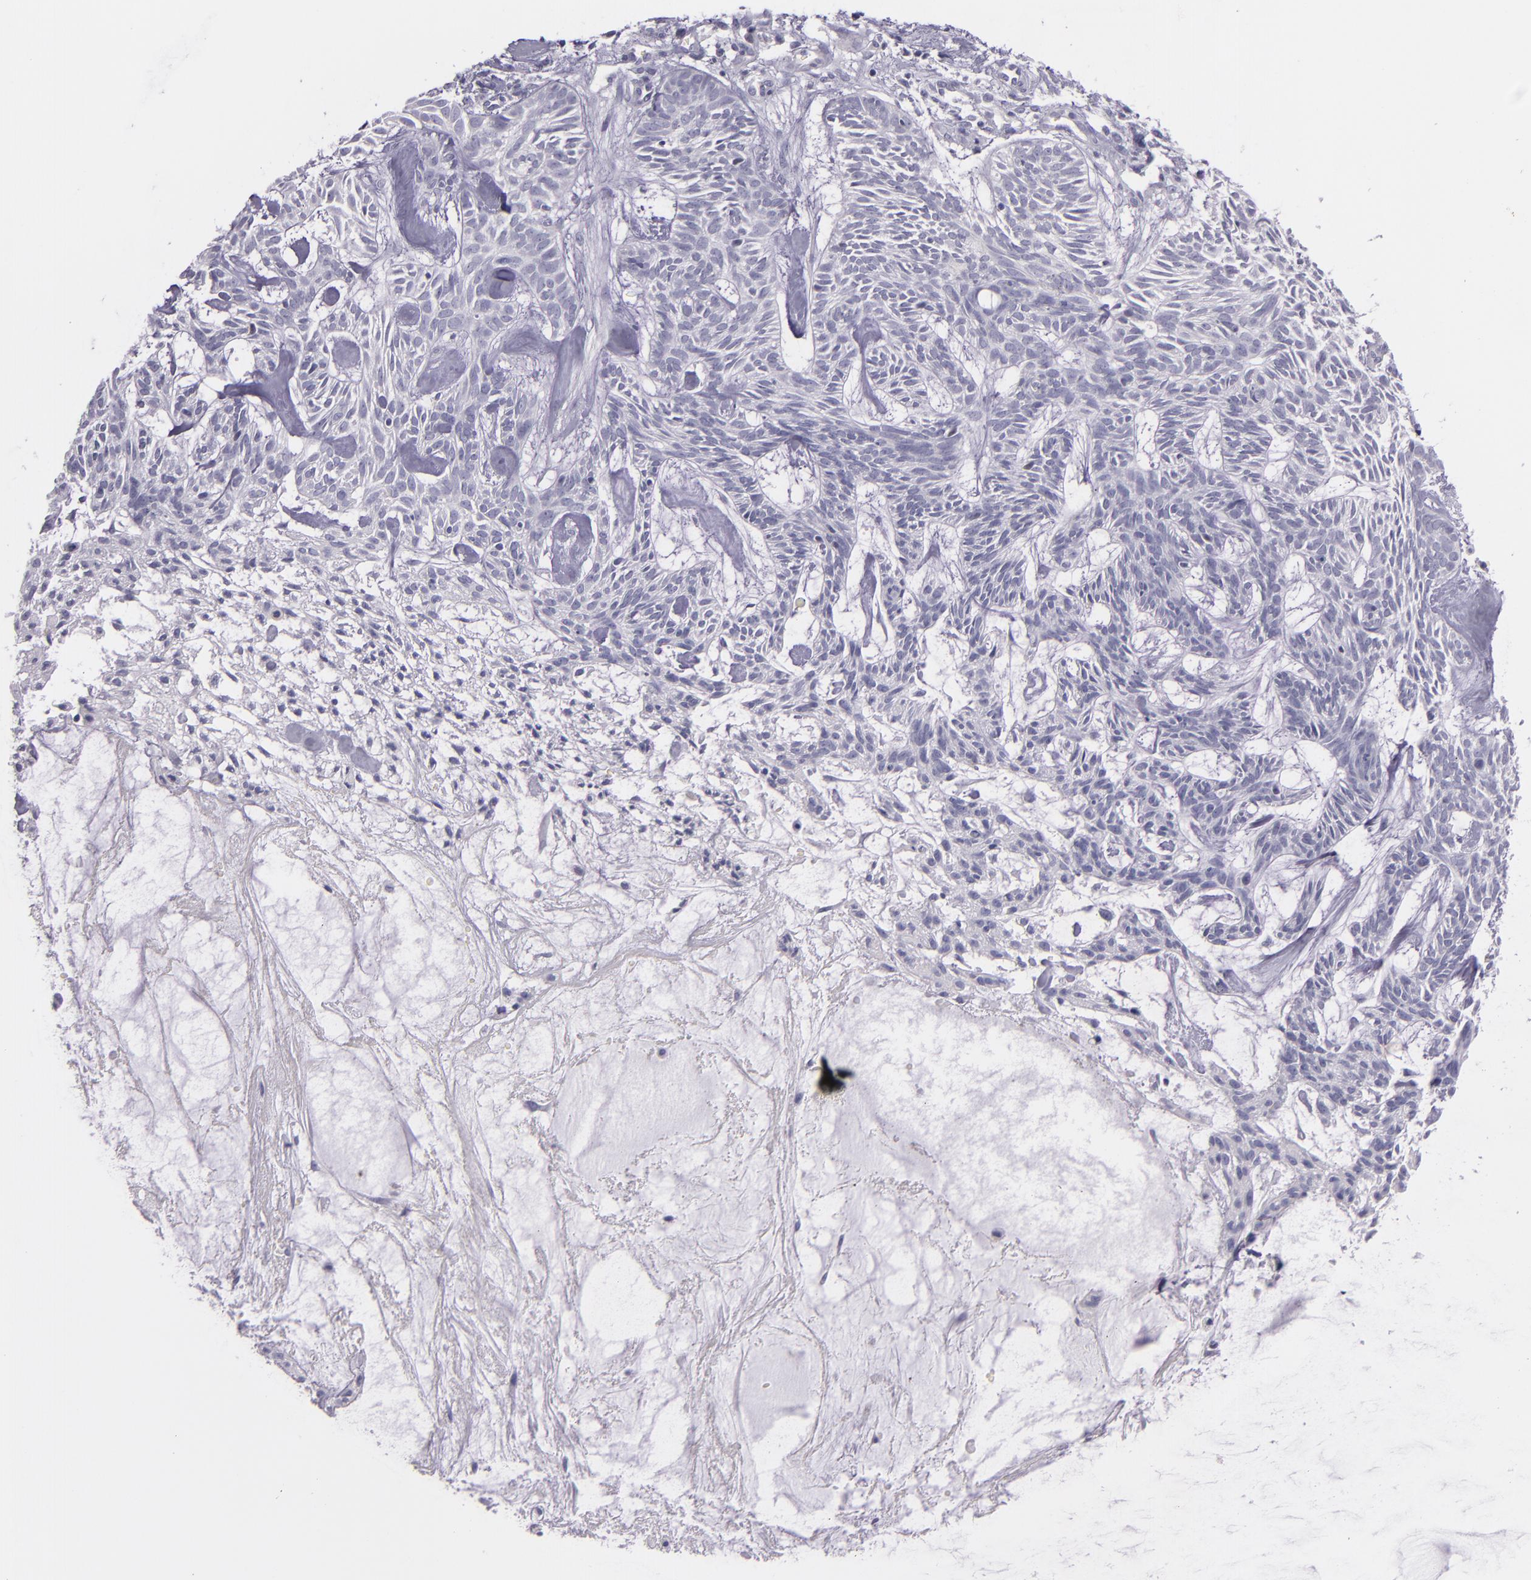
{"staining": {"intensity": "negative", "quantity": "none", "location": "none"}, "tissue": "skin cancer", "cell_type": "Tumor cells", "image_type": "cancer", "snomed": [{"axis": "morphology", "description": "Basal cell carcinoma"}, {"axis": "topography", "description": "Skin"}], "caption": "DAB (3,3'-diaminobenzidine) immunohistochemical staining of skin cancer (basal cell carcinoma) exhibits no significant expression in tumor cells.", "gene": "HSP90AA1", "patient": {"sex": "male", "age": 75}}